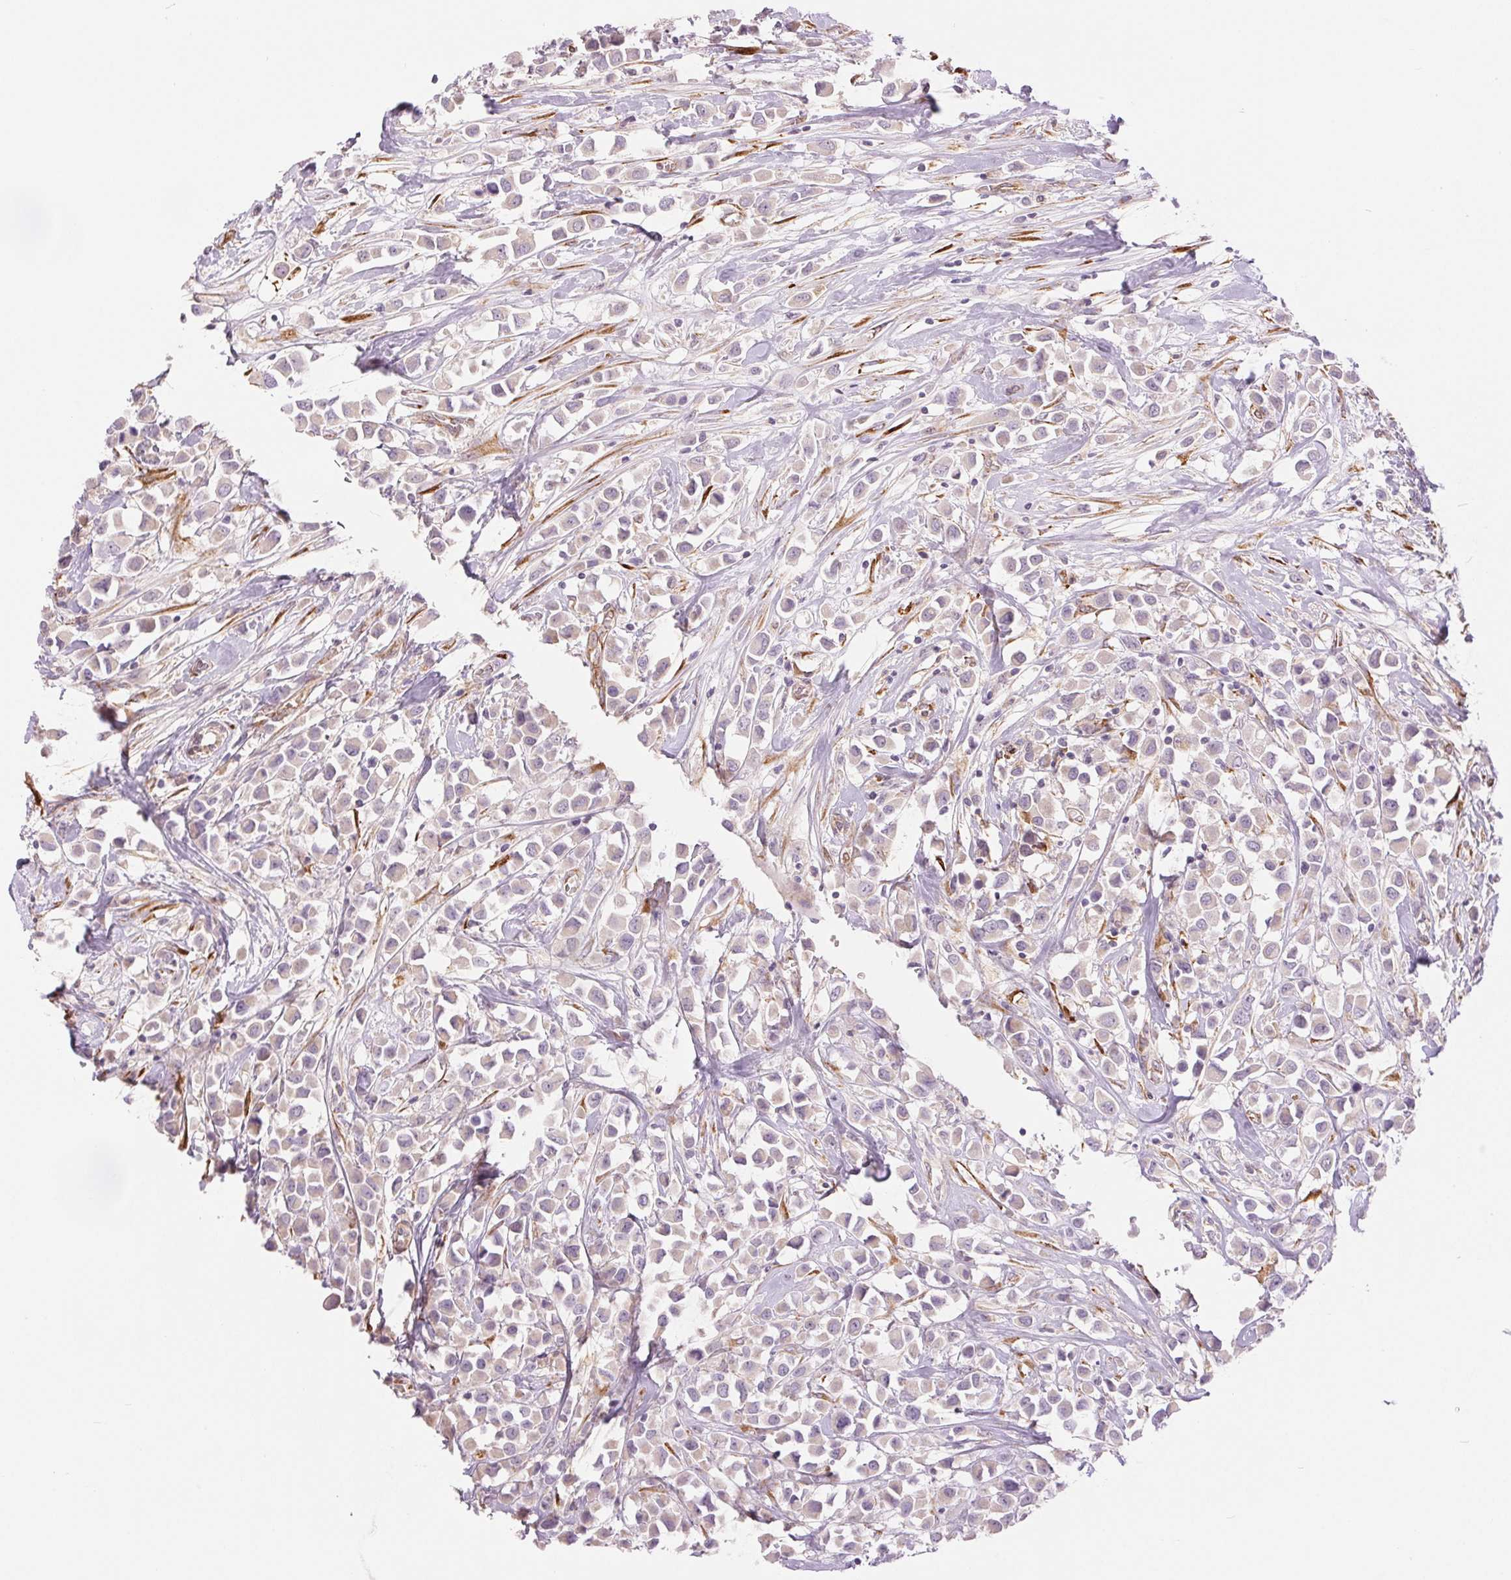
{"staining": {"intensity": "negative", "quantity": "none", "location": "none"}, "tissue": "breast cancer", "cell_type": "Tumor cells", "image_type": "cancer", "snomed": [{"axis": "morphology", "description": "Duct carcinoma"}, {"axis": "topography", "description": "Breast"}], "caption": "DAB immunohistochemical staining of infiltrating ductal carcinoma (breast) demonstrates no significant positivity in tumor cells.", "gene": "METTL17", "patient": {"sex": "female", "age": 61}}